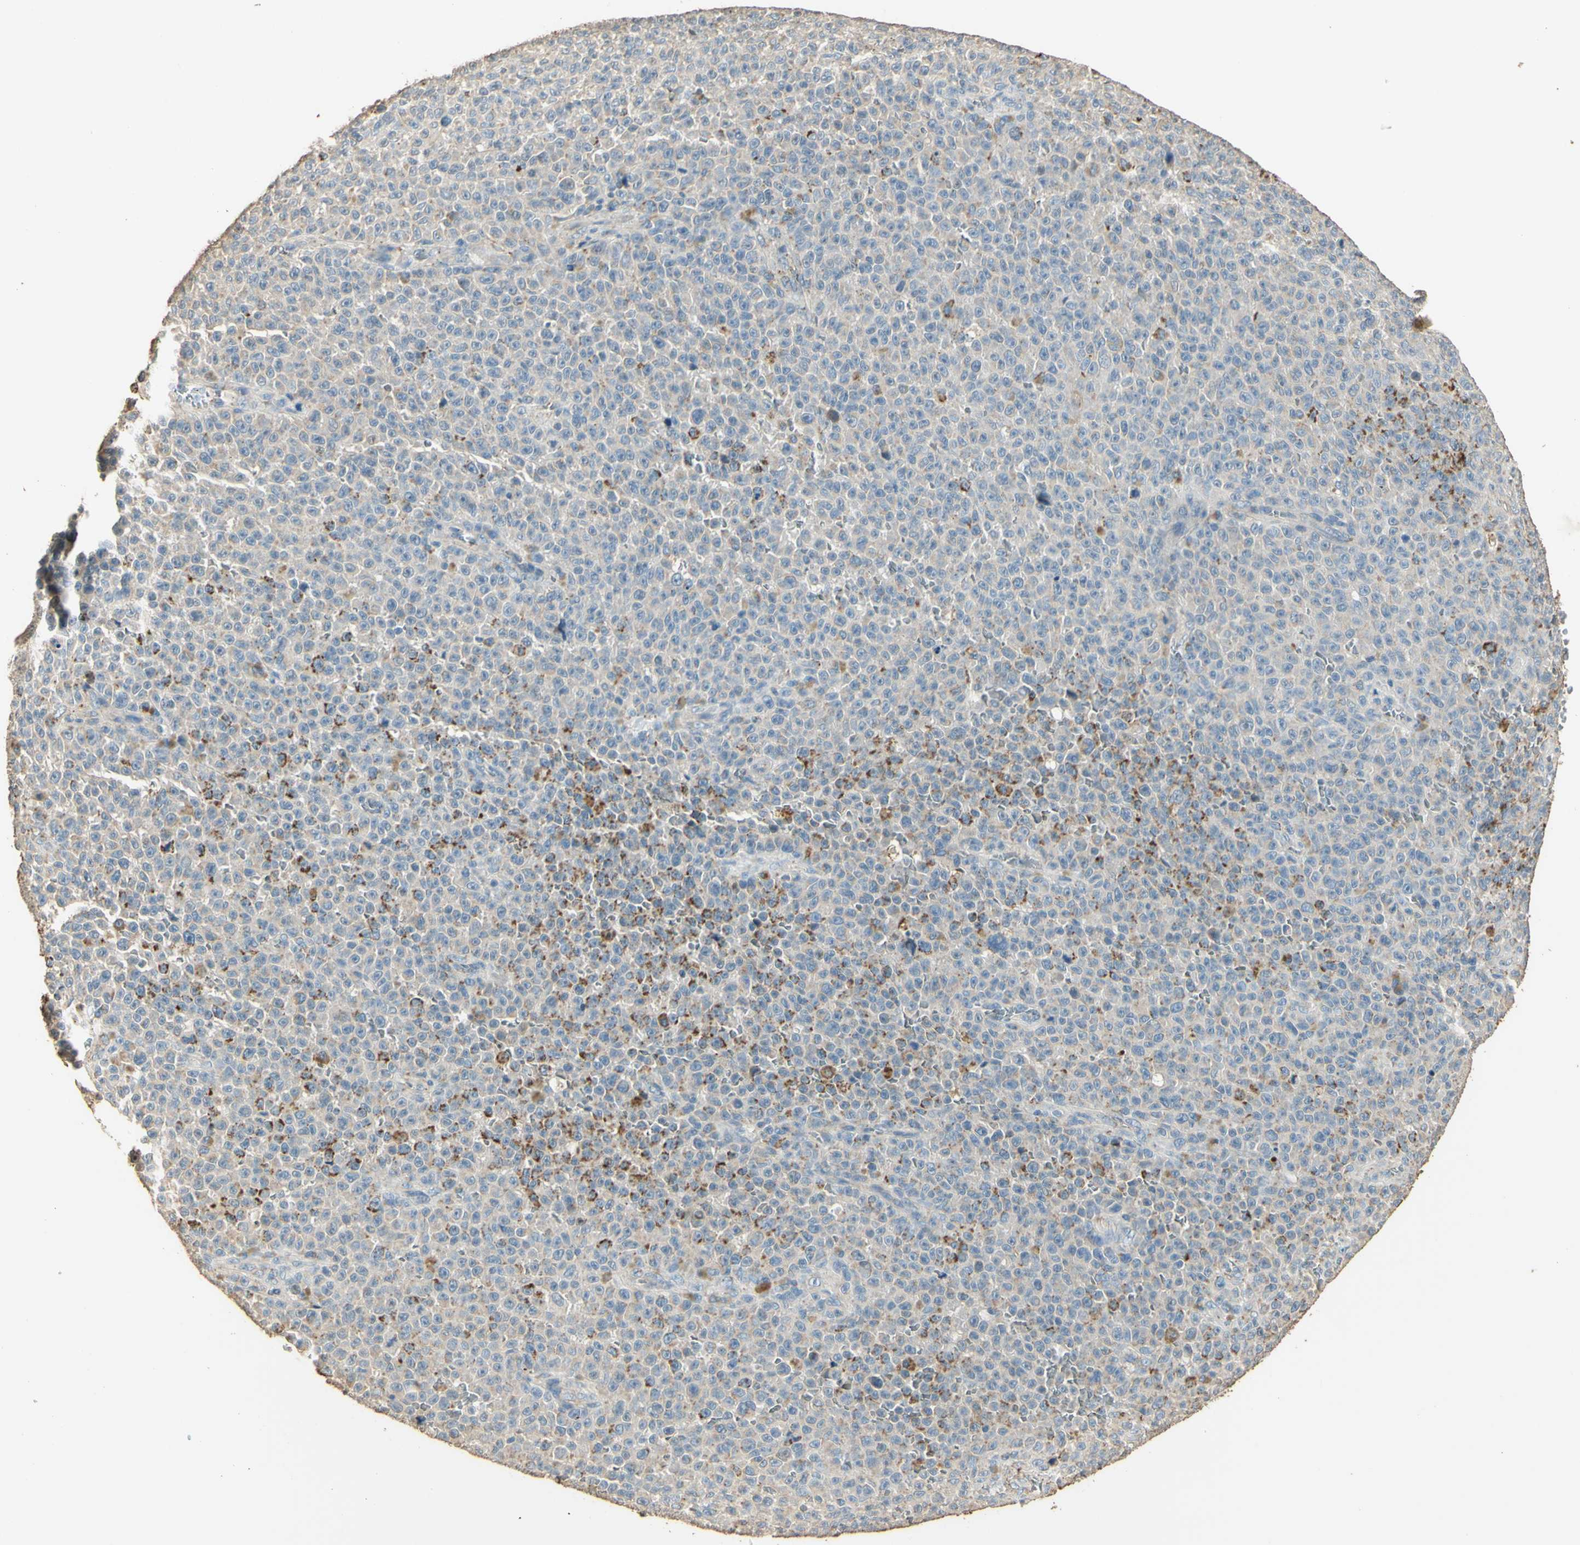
{"staining": {"intensity": "negative", "quantity": "none", "location": "none"}, "tissue": "melanoma", "cell_type": "Tumor cells", "image_type": "cancer", "snomed": [{"axis": "morphology", "description": "Malignant melanoma, NOS"}, {"axis": "topography", "description": "Skin"}], "caption": "IHC of malignant melanoma demonstrates no staining in tumor cells.", "gene": "ARHGEF17", "patient": {"sex": "female", "age": 82}}